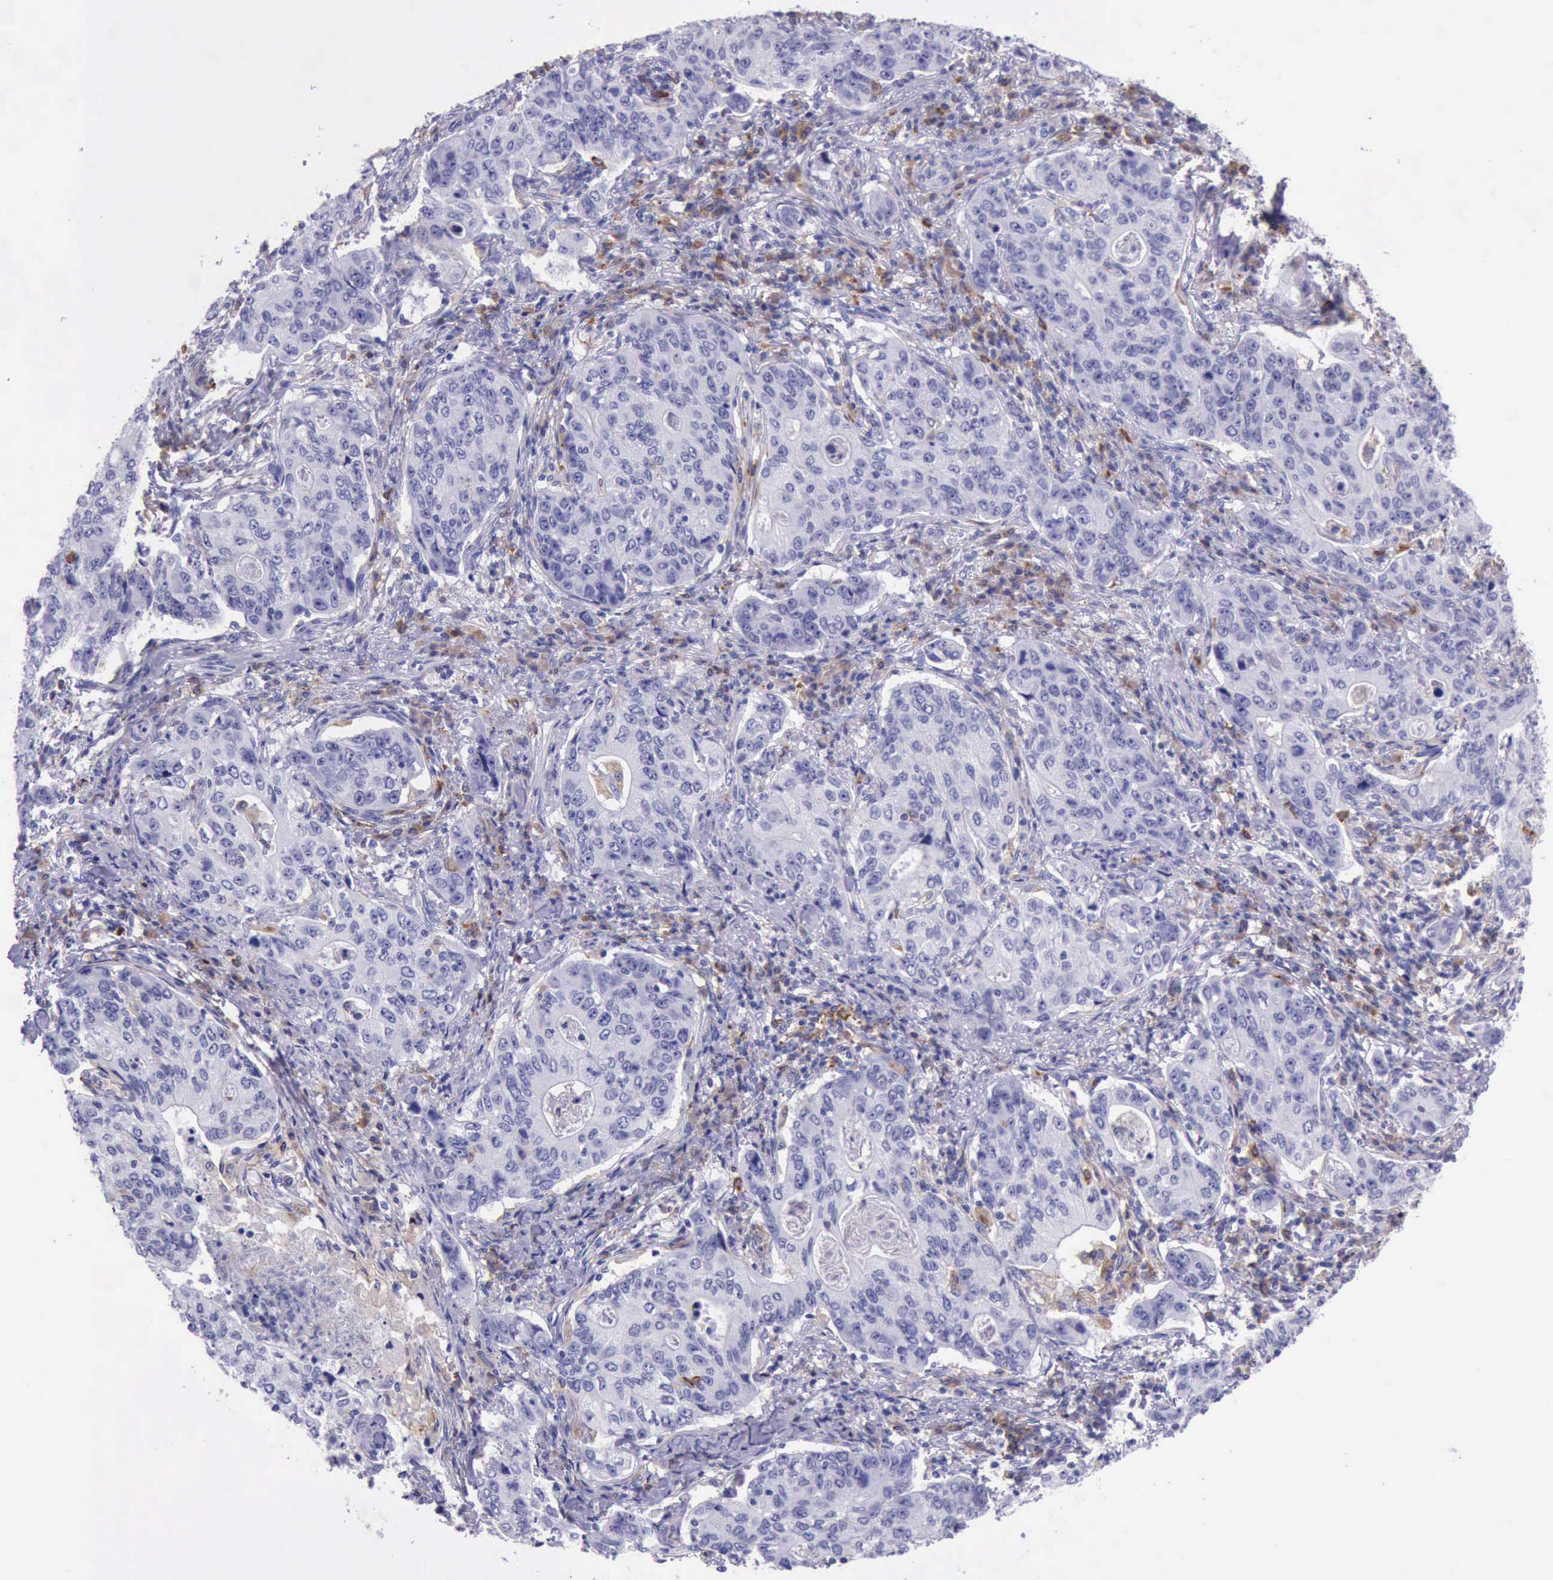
{"staining": {"intensity": "negative", "quantity": "none", "location": "none"}, "tissue": "stomach cancer", "cell_type": "Tumor cells", "image_type": "cancer", "snomed": [{"axis": "morphology", "description": "Adenocarcinoma, NOS"}, {"axis": "topography", "description": "Esophagus"}, {"axis": "topography", "description": "Stomach"}], "caption": "An immunohistochemistry micrograph of stomach adenocarcinoma is shown. There is no staining in tumor cells of stomach adenocarcinoma.", "gene": "BTK", "patient": {"sex": "male", "age": 74}}